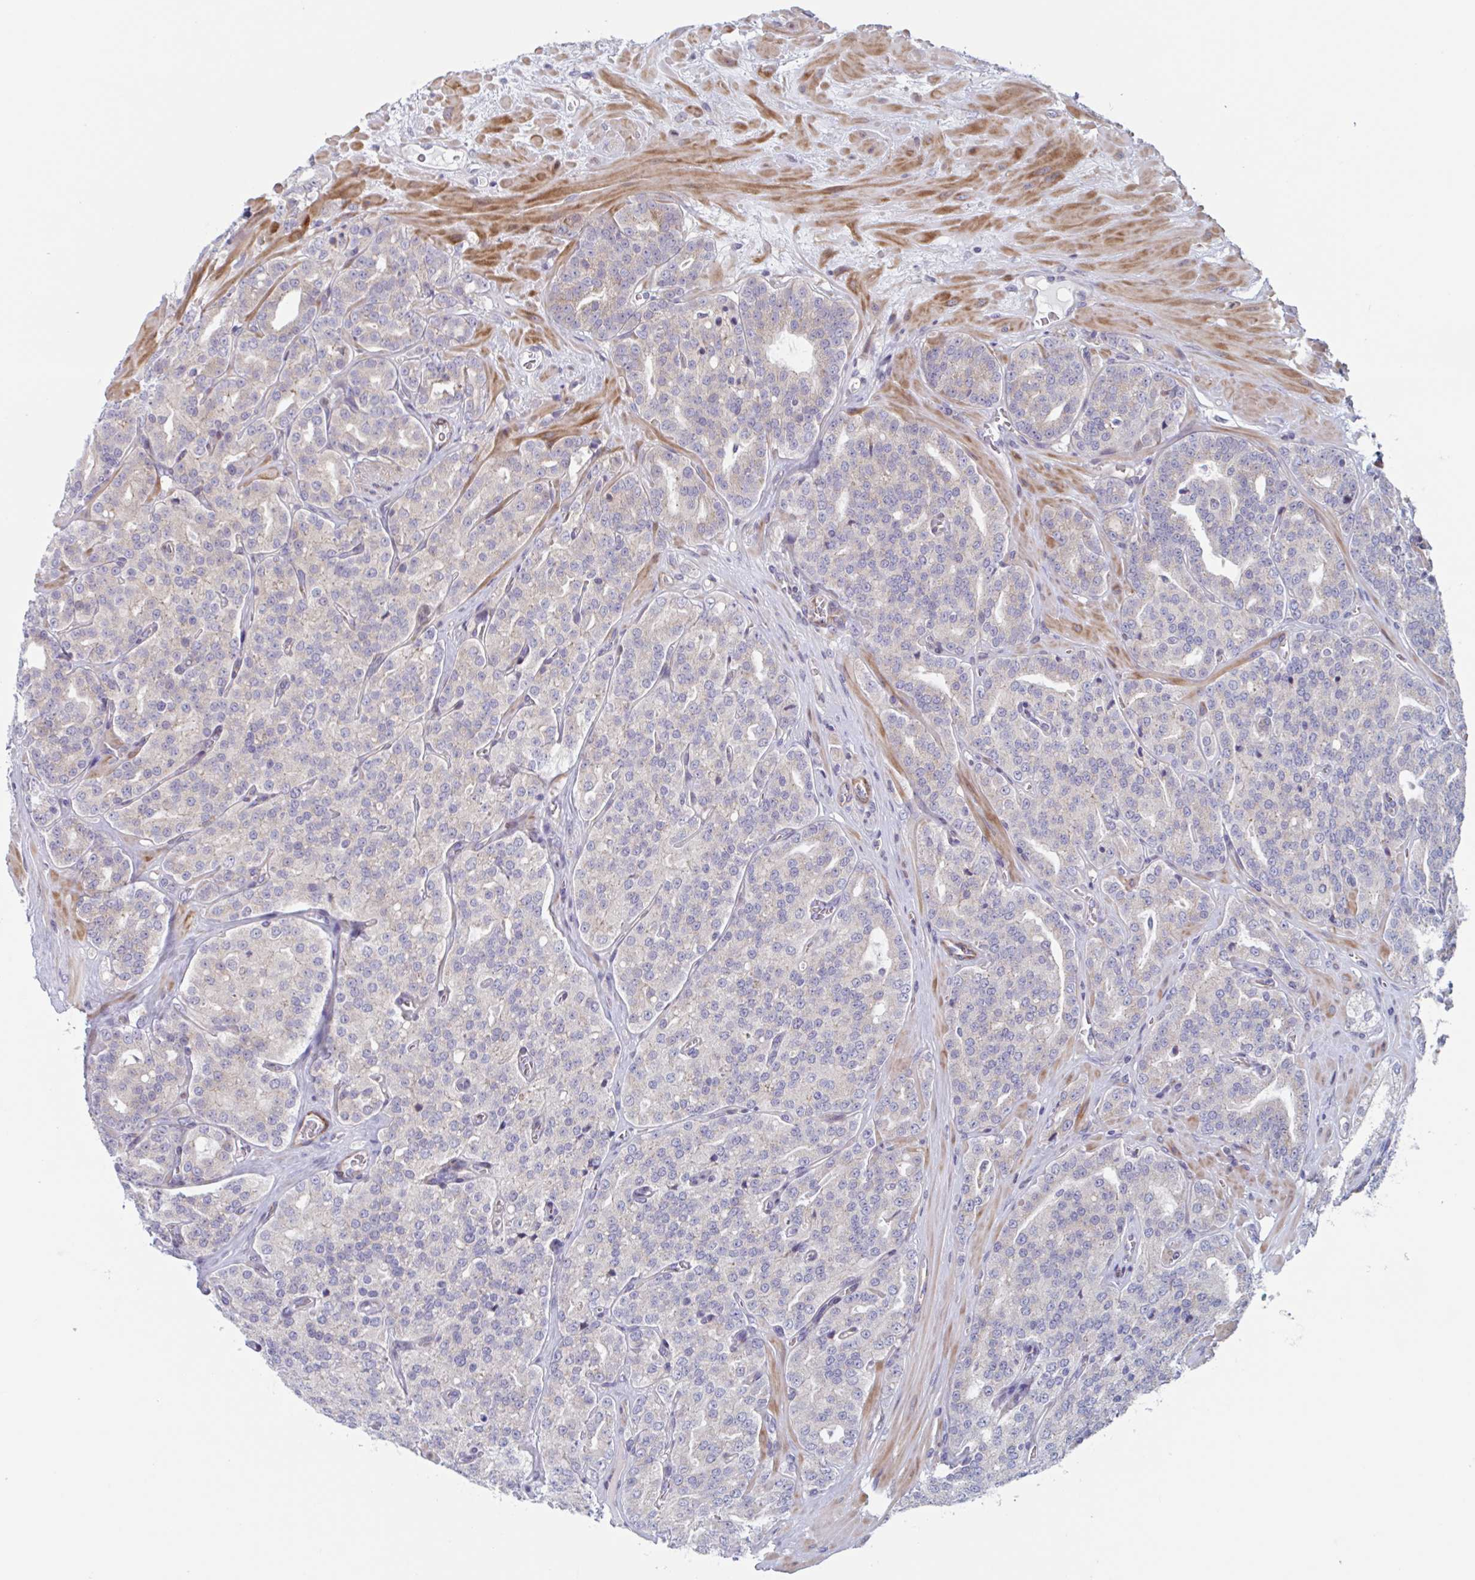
{"staining": {"intensity": "negative", "quantity": "none", "location": "none"}, "tissue": "prostate cancer", "cell_type": "Tumor cells", "image_type": "cancer", "snomed": [{"axis": "morphology", "description": "Adenocarcinoma, High grade"}, {"axis": "topography", "description": "Prostate"}], "caption": "The image exhibits no significant staining in tumor cells of prostate cancer (high-grade adenocarcinoma).", "gene": "DUXA", "patient": {"sex": "male", "age": 66}}